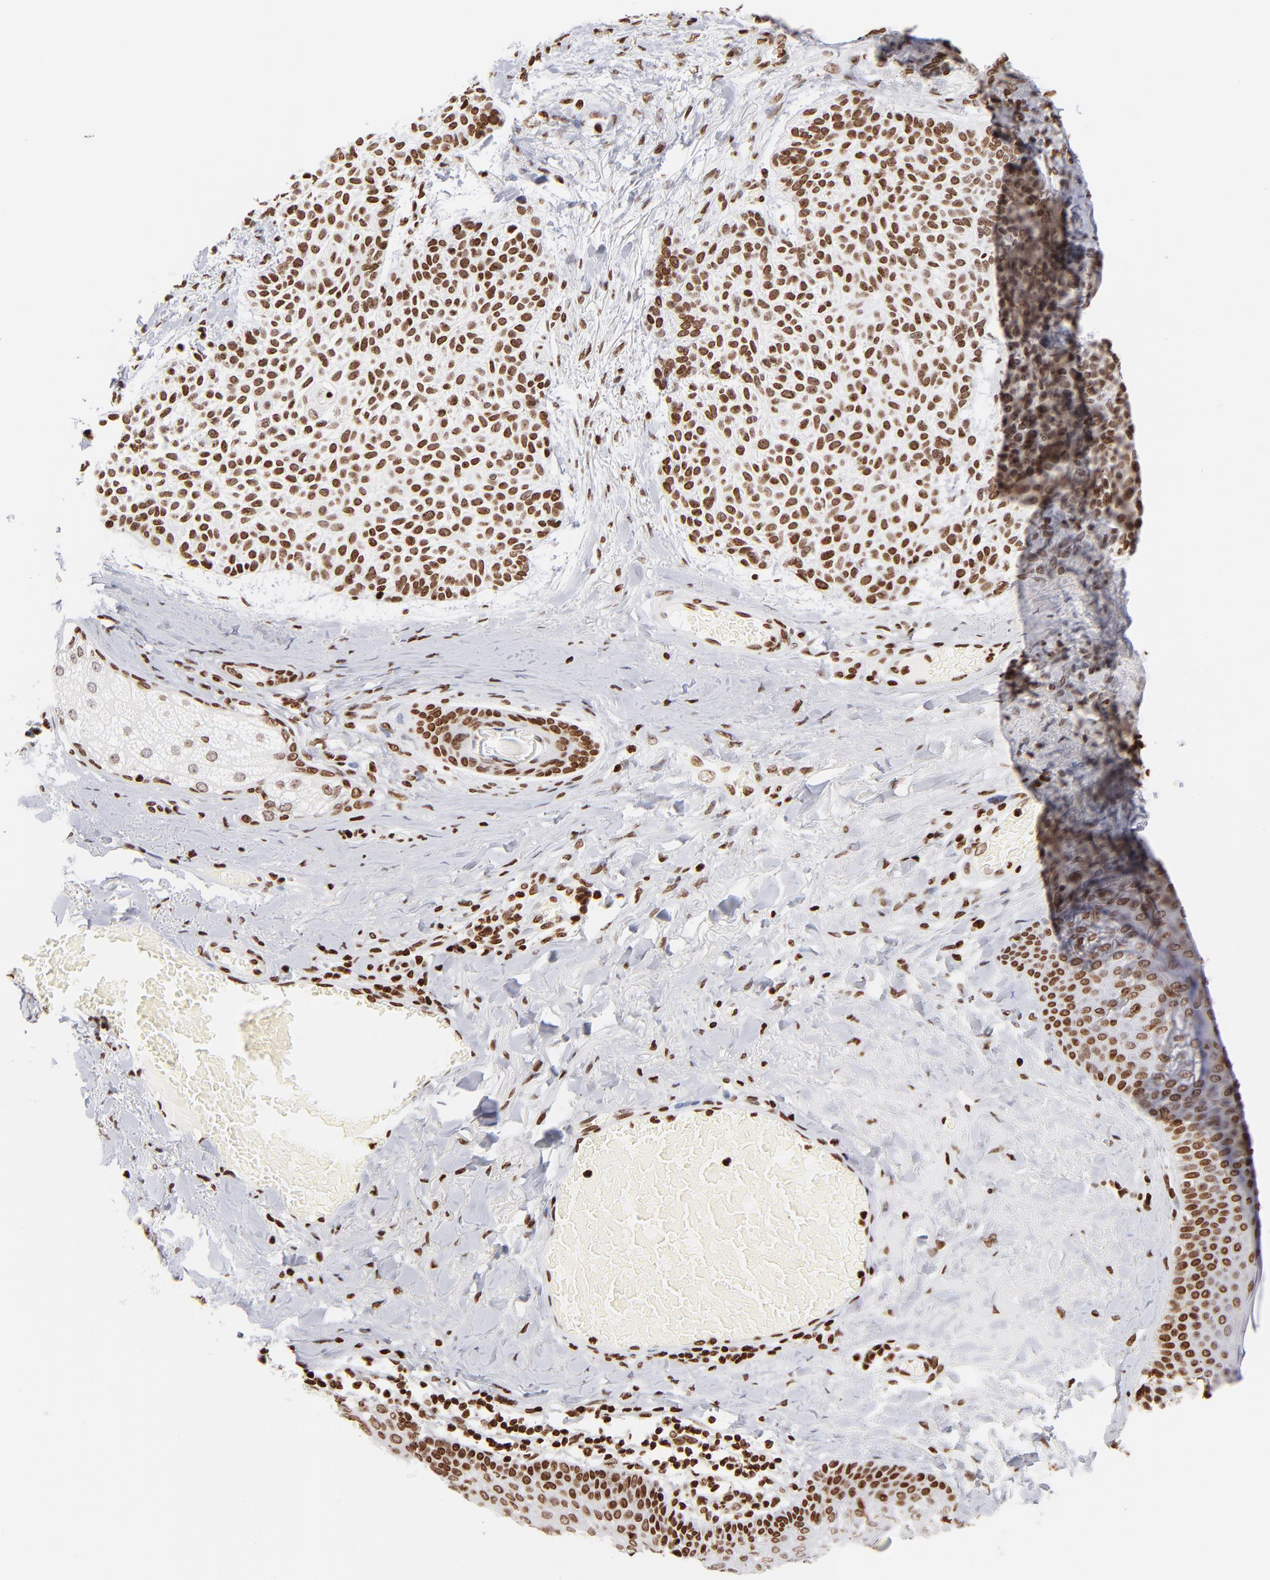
{"staining": {"intensity": "strong", "quantity": ">75%", "location": "nuclear"}, "tissue": "skin cancer", "cell_type": "Tumor cells", "image_type": "cancer", "snomed": [{"axis": "morphology", "description": "Normal tissue, NOS"}, {"axis": "morphology", "description": "Basal cell carcinoma"}, {"axis": "topography", "description": "Skin"}], "caption": "High-power microscopy captured an immunohistochemistry (IHC) photomicrograph of skin cancer (basal cell carcinoma), revealing strong nuclear expression in about >75% of tumor cells. (DAB (3,3'-diaminobenzidine) IHC with brightfield microscopy, high magnification).", "gene": "RTL4", "patient": {"sex": "female", "age": 70}}